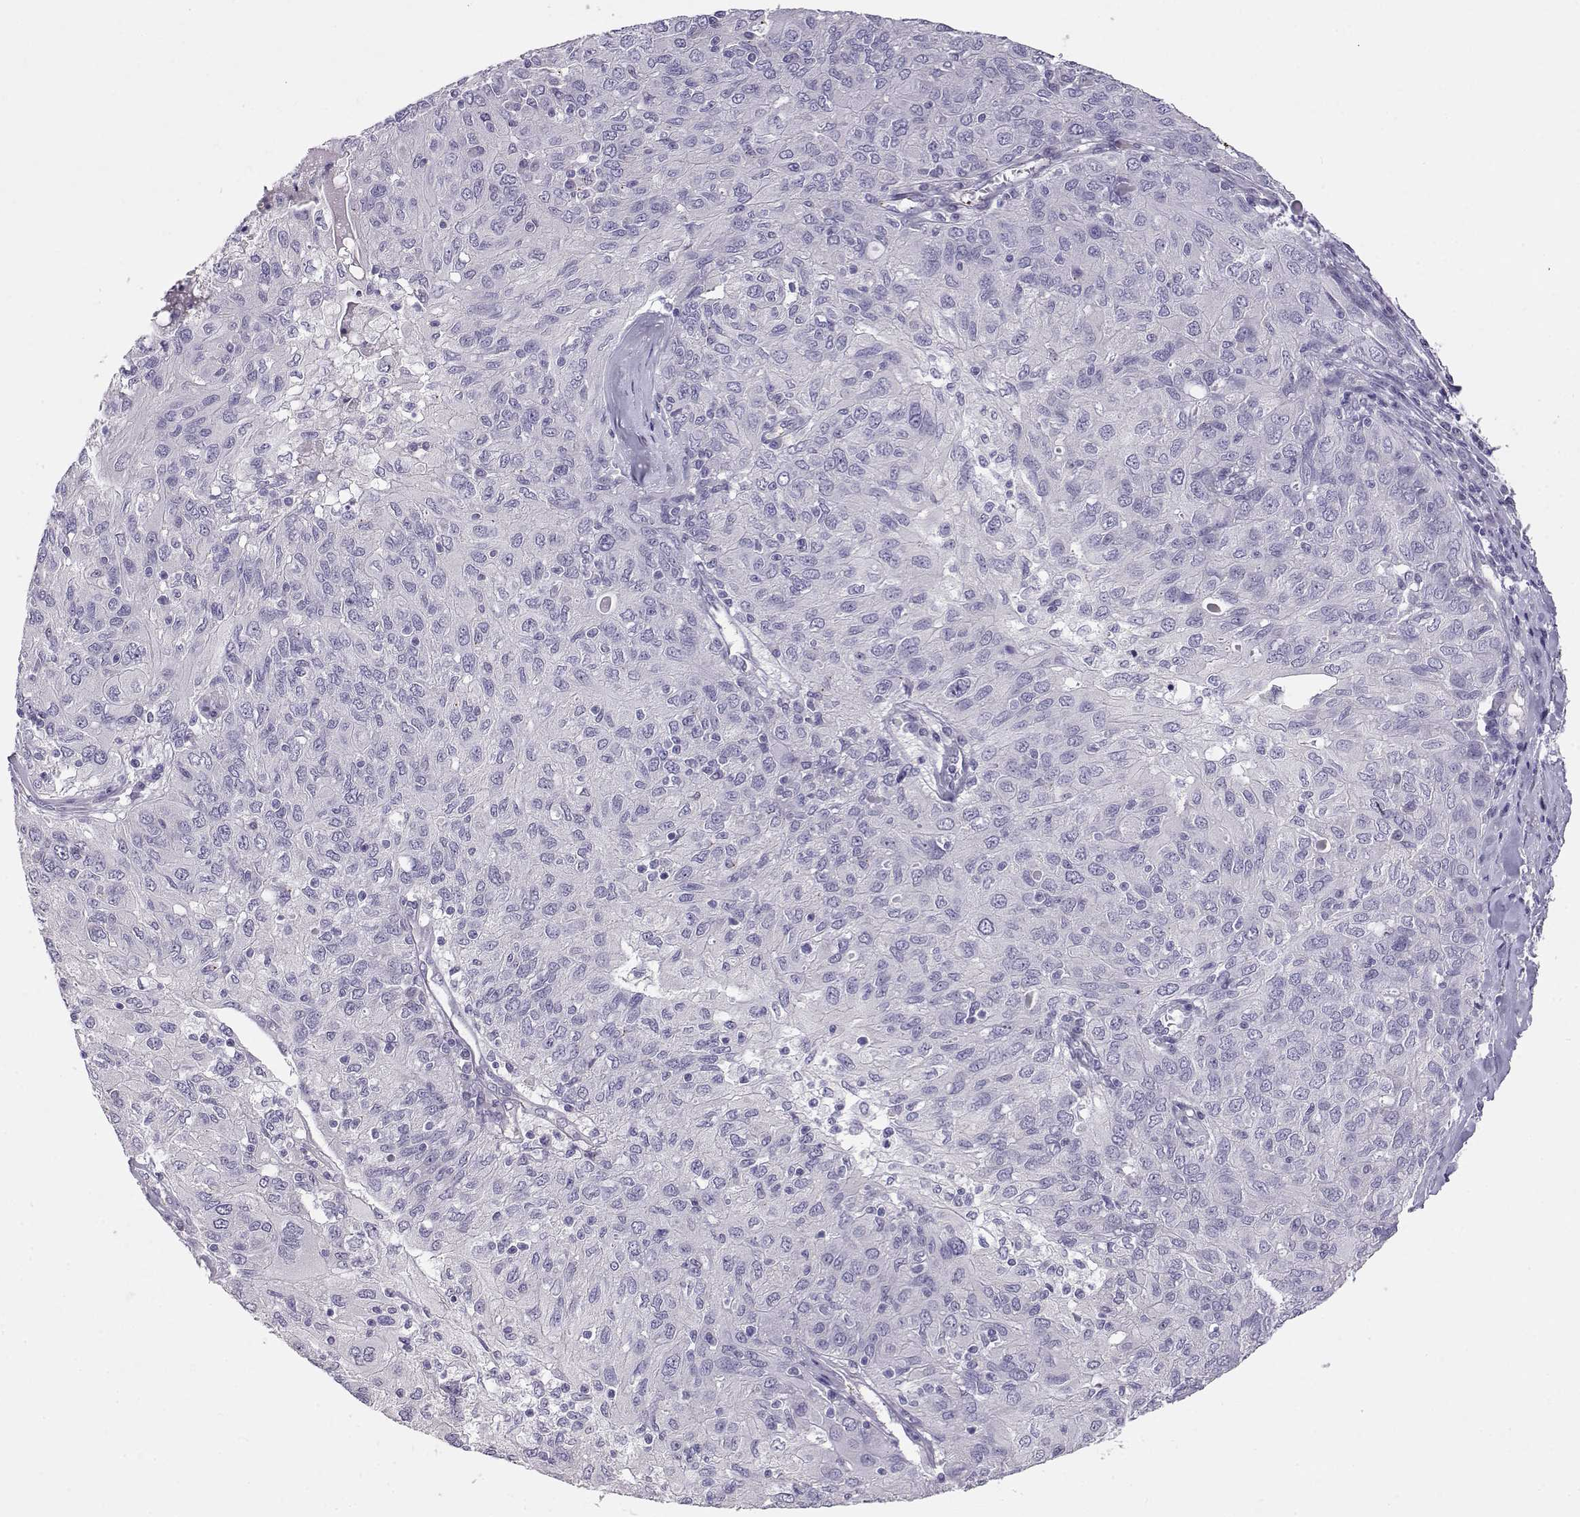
{"staining": {"intensity": "negative", "quantity": "none", "location": "none"}, "tissue": "ovarian cancer", "cell_type": "Tumor cells", "image_type": "cancer", "snomed": [{"axis": "morphology", "description": "Carcinoma, endometroid"}, {"axis": "topography", "description": "Ovary"}], "caption": "A histopathology image of ovarian cancer (endometroid carcinoma) stained for a protein displays no brown staining in tumor cells.", "gene": "ENDOU", "patient": {"sex": "female", "age": 50}}